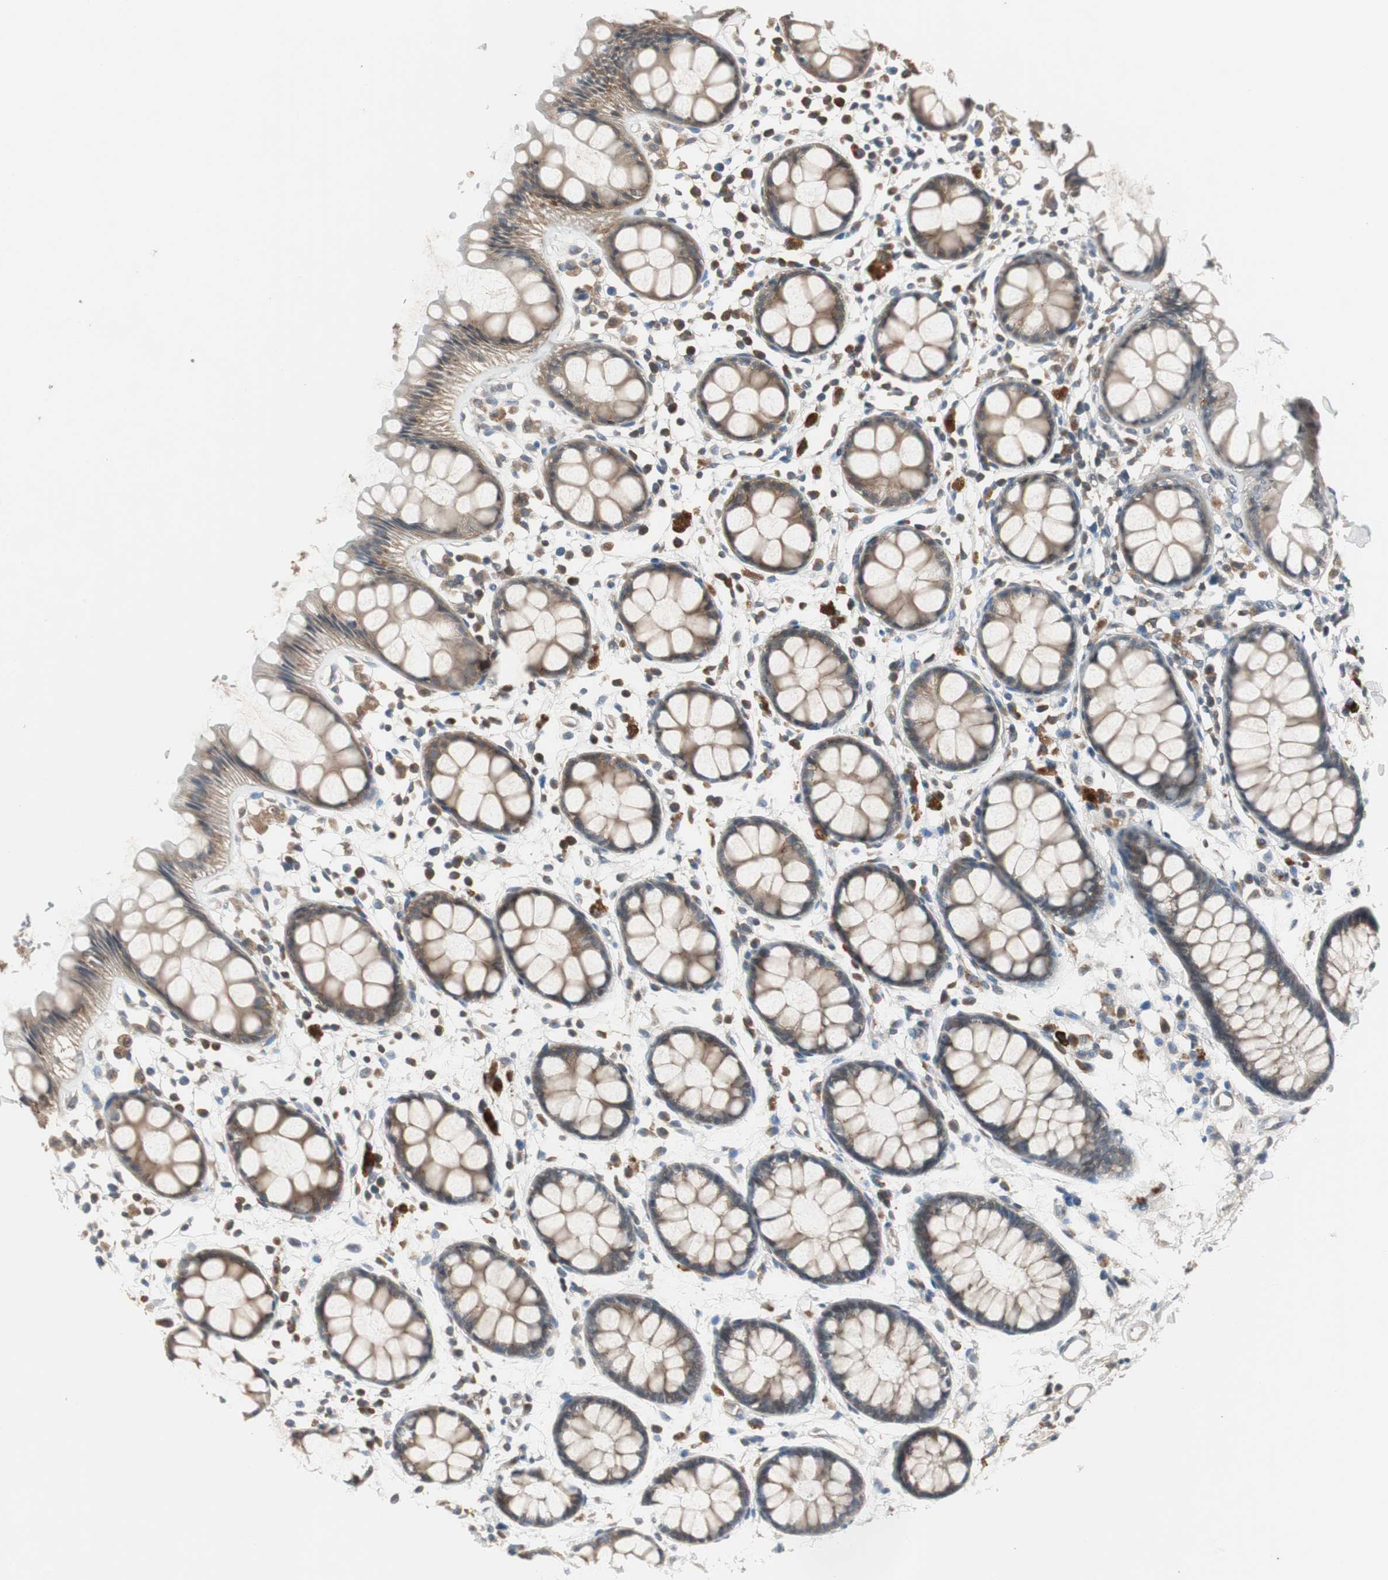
{"staining": {"intensity": "weak", "quantity": ">75%", "location": "cytoplasmic/membranous"}, "tissue": "rectum", "cell_type": "Glandular cells", "image_type": "normal", "snomed": [{"axis": "morphology", "description": "Normal tissue, NOS"}, {"axis": "topography", "description": "Rectum"}], "caption": "This micrograph exhibits immunohistochemistry staining of normal rectum, with low weak cytoplasmic/membranous staining in approximately >75% of glandular cells.", "gene": "ZMPSTE24", "patient": {"sex": "female", "age": 66}}